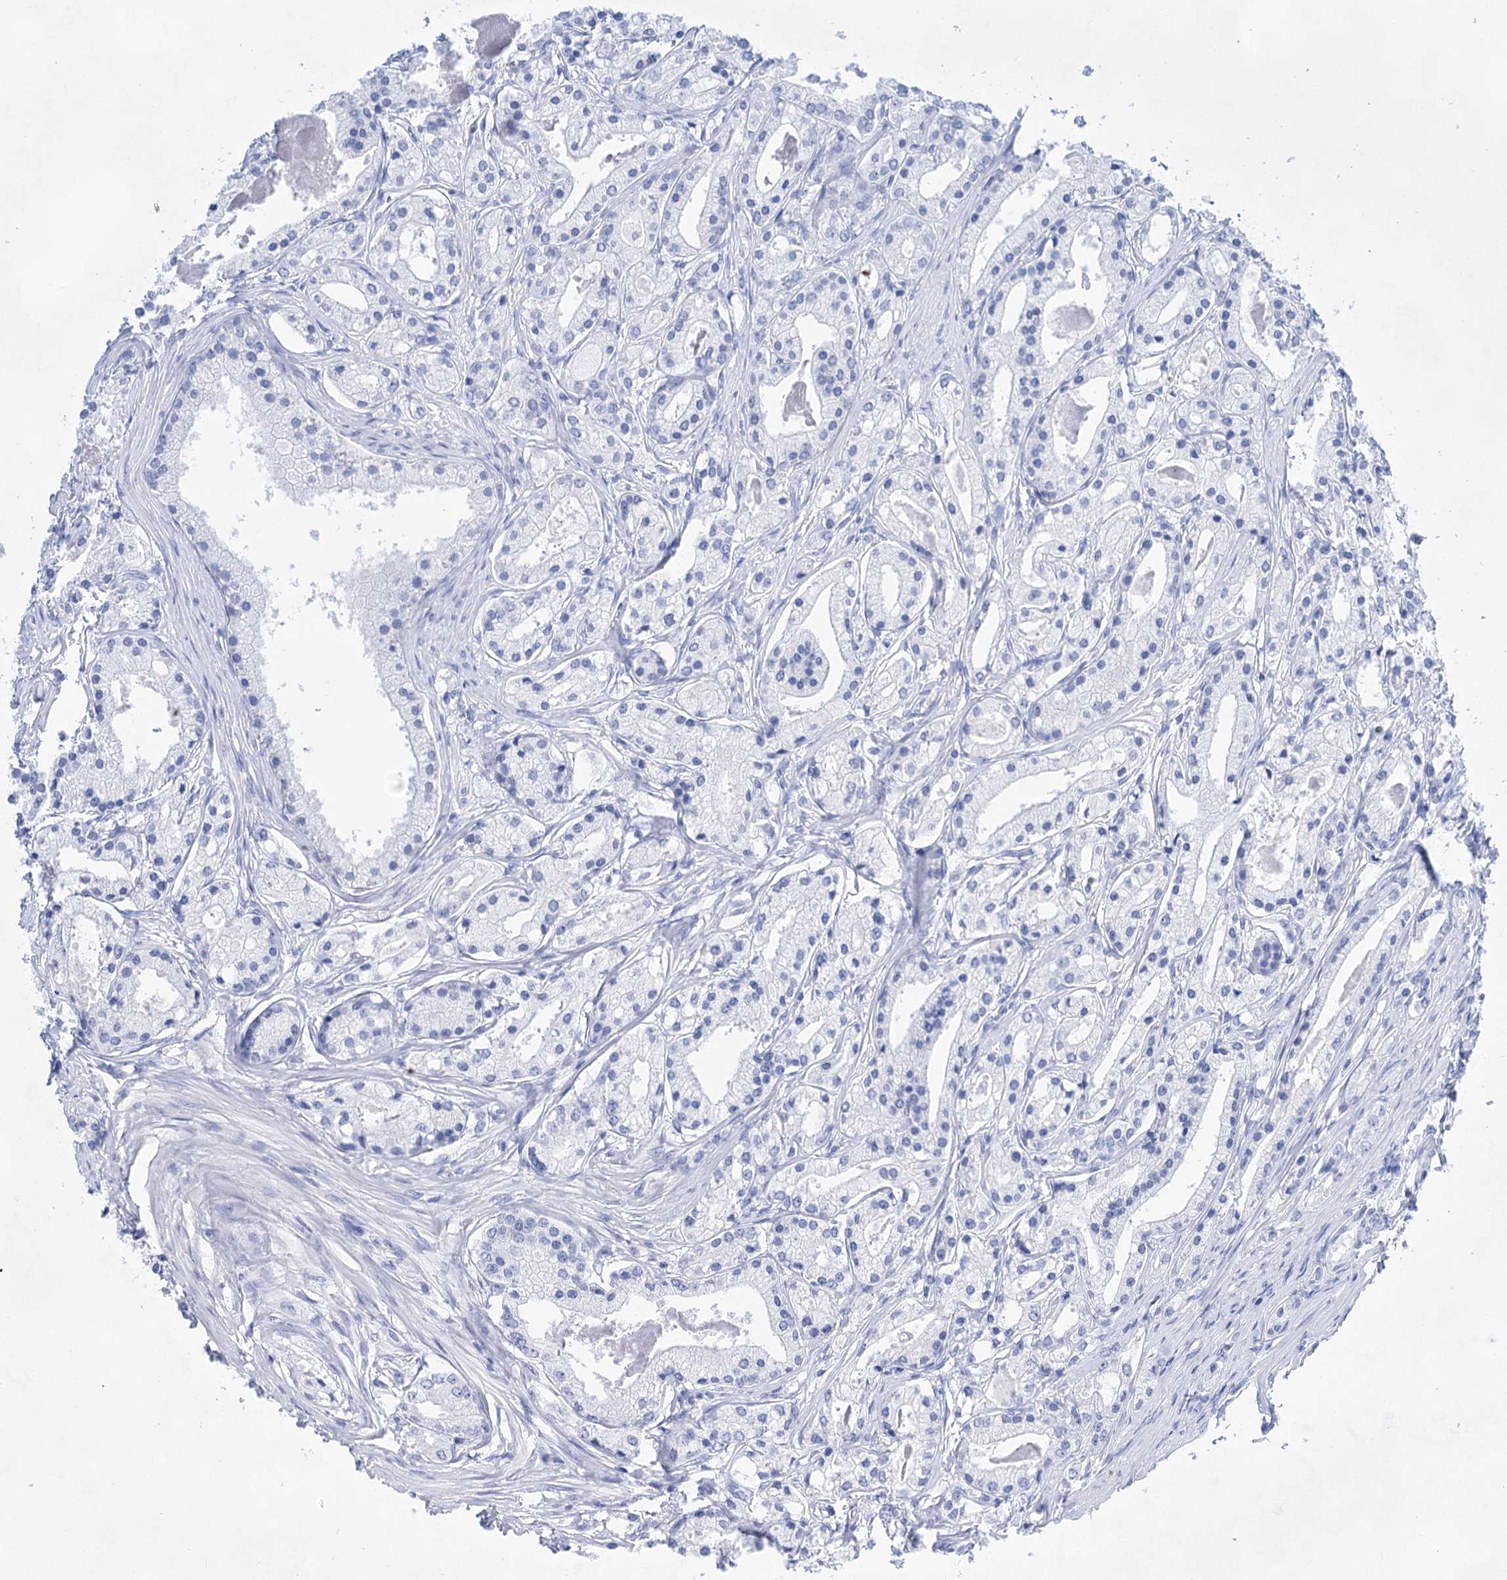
{"staining": {"intensity": "negative", "quantity": "none", "location": "none"}, "tissue": "prostate cancer", "cell_type": "Tumor cells", "image_type": "cancer", "snomed": [{"axis": "morphology", "description": "Adenocarcinoma, High grade"}, {"axis": "topography", "description": "Prostate"}], "caption": "An immunohistochemistry image of prostate cancer (adenocarcinoma (high-grade)) is shown. There is no staining in tumor cells of prostate cancer (adenocarcinoma (high-grade)). (Brightfield microscopy of DAB (3,3'-diaminobenzidine) IHC at high magnification).", "gene": "LALBA", "patient": {"sex": "male", "age": 59}}